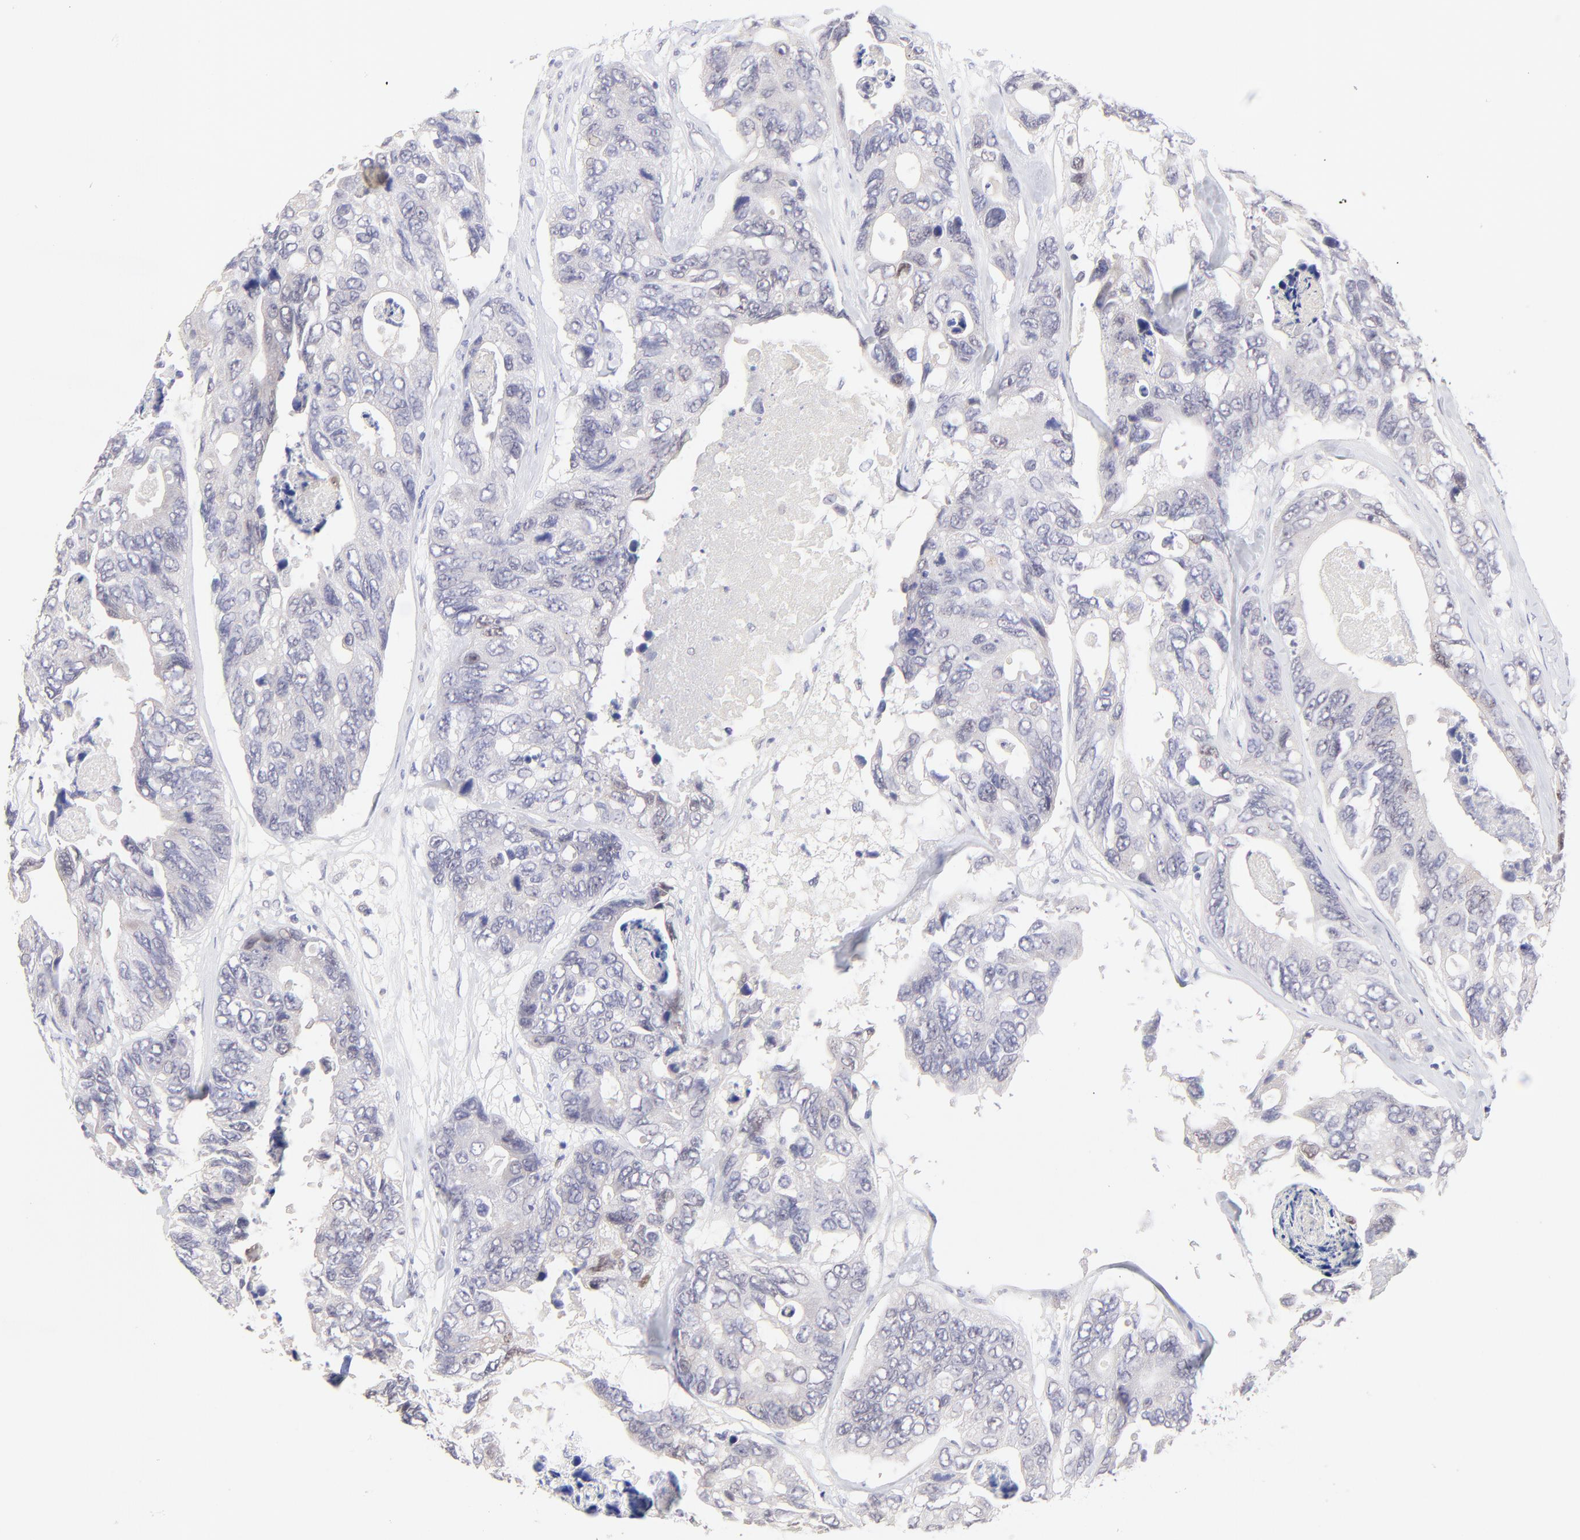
{"staining": {"intensity": "negative", "quantity": "none", "location": "none"}, "tissue": "colorectal cancer", "cell_type": "Tumor cells", "image_type": "cancer", "snomed": [{"axis": "morphology", "description": "Adenocarcinoma, NOS"}, {"axis": "topography", "description": "Colon"}], "caption": "This is an IHC histopathology image of colorectal adenocarcinoma. There is no expression in tumor cells.", "gene": "KLF4", "patient": {"sex": "female", "age": 86}}